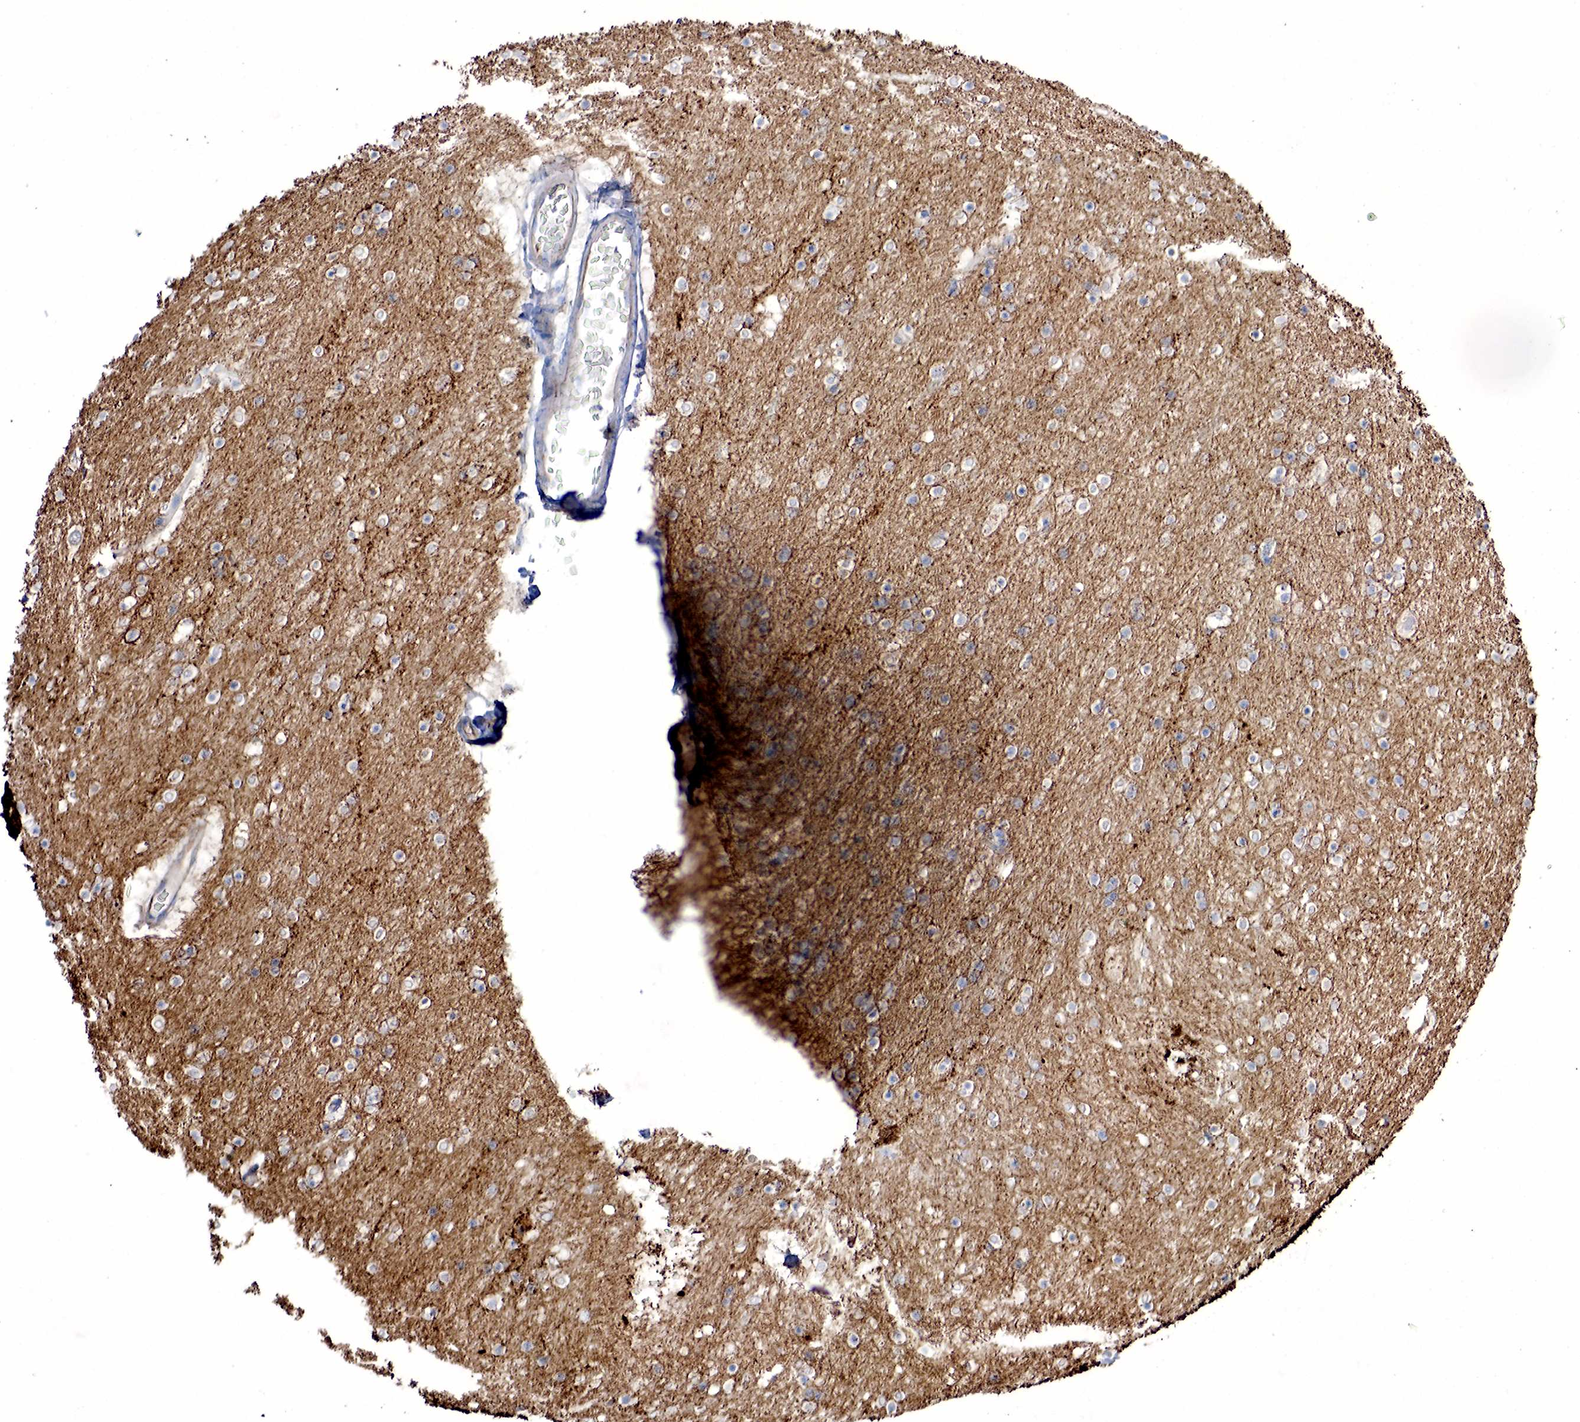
{"staining": {"intensity": "weak", "quantity": "25%-75%", "location": "cytoplasmic/membranous"}, "tissue": "cerebral cortex", "cell_type": "Endothelial cells", "image_type": "normal", "snomed": [{"axis": "morphology", "description": "Normal tissue, NOS"}, {"axis": "topography", "description": "Cerebral cortex"}], "caption": "Cerebral cortex stained with immunohistochemistry demonstrates weak cytoplasmic/membranous staining in approximately 25%-75% of endothelial cells.", "gene": "SYP", "patient": {"sex": "female", "age": 54}}